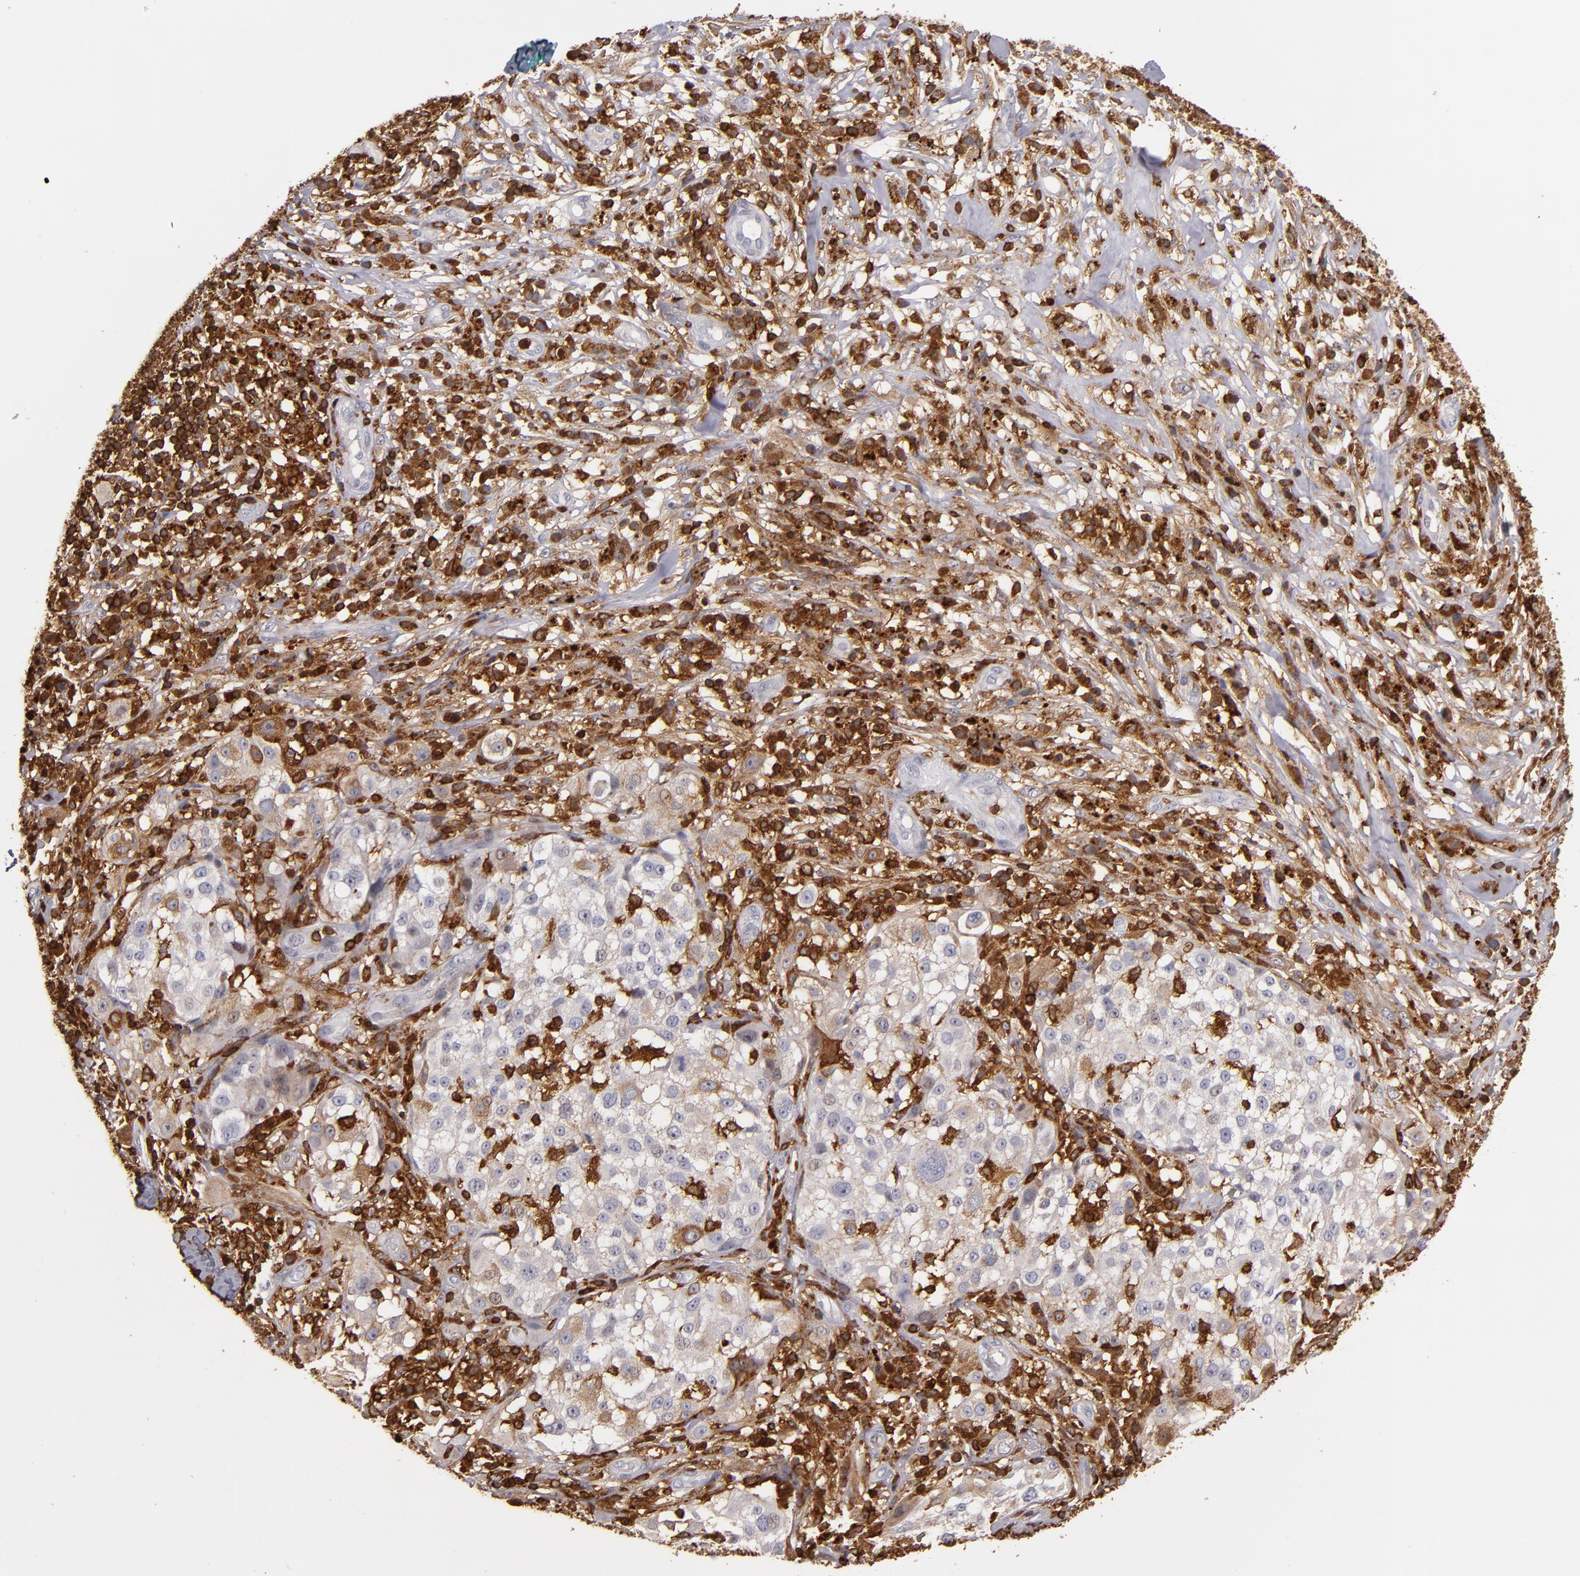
{"staining": {"intensity": "weak", "quantity": "25%-75%", "location": "cytoplasmic/membranous"}, "tissue": "melanoma", "cell_type": "Tumor cells", "image_type": "cancer", "snomed": [{"axis": "morphology", "description": "Necrosis, NOS"}, {"axis": "morphology", "description": "Malignant melanoma, NOS"}, {"axis": "topography", "description": "Skin"}], "caption": "A low amount of weak cytoplasmic/membranous expression is seen in about 25%-75% of tumor cells in melanoma tissue. The staining was performed using DAB to visualize the protein expression in brown, while the nuclei were stained in blue with hematoxylin (Magnification: 20x).", "gene": "WAS", "patient": {"sex": "female", "age": 87}}